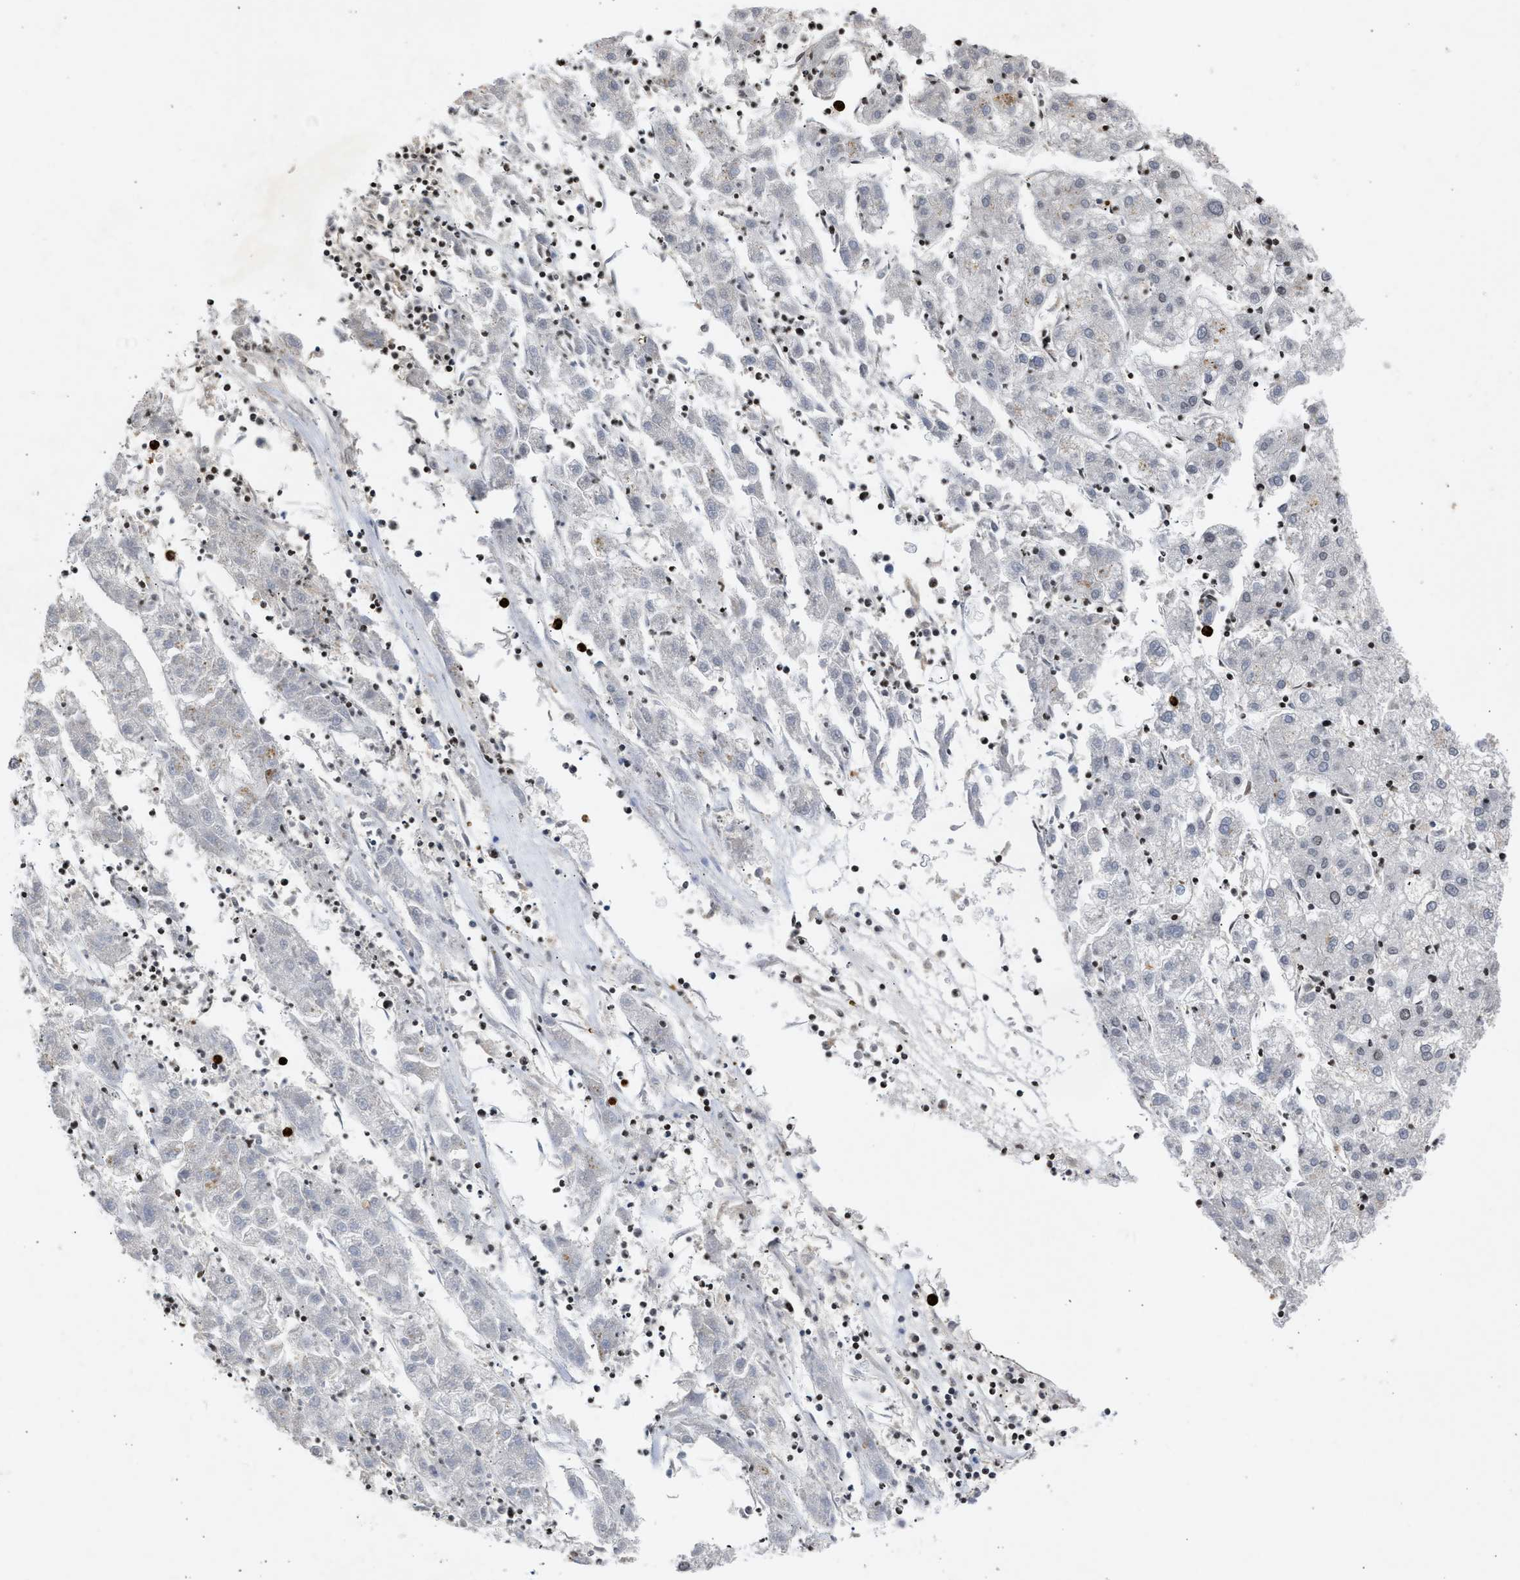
{"staining": {"intensity": "negative", "quantity": "none", "location": "none"}, "tissue": "liver cancer", "cell_type": "Tumor cells", "image_type": "cancer", "snomed": [{"axis": "morphology", "description": "Carcinoma, Hepatocellular, NOS"}, {"axis": "topography", "description": "Liver"}], "caption": "The histopathology image exhibits no significant positivity in tumor cells of liver cancer. (DAB (3,3'-diaminobenzidine) immunohistochemistry, high magnification).", "gene": "ENSG00000142539", "patient": {"sex": "male", "age": 72}}